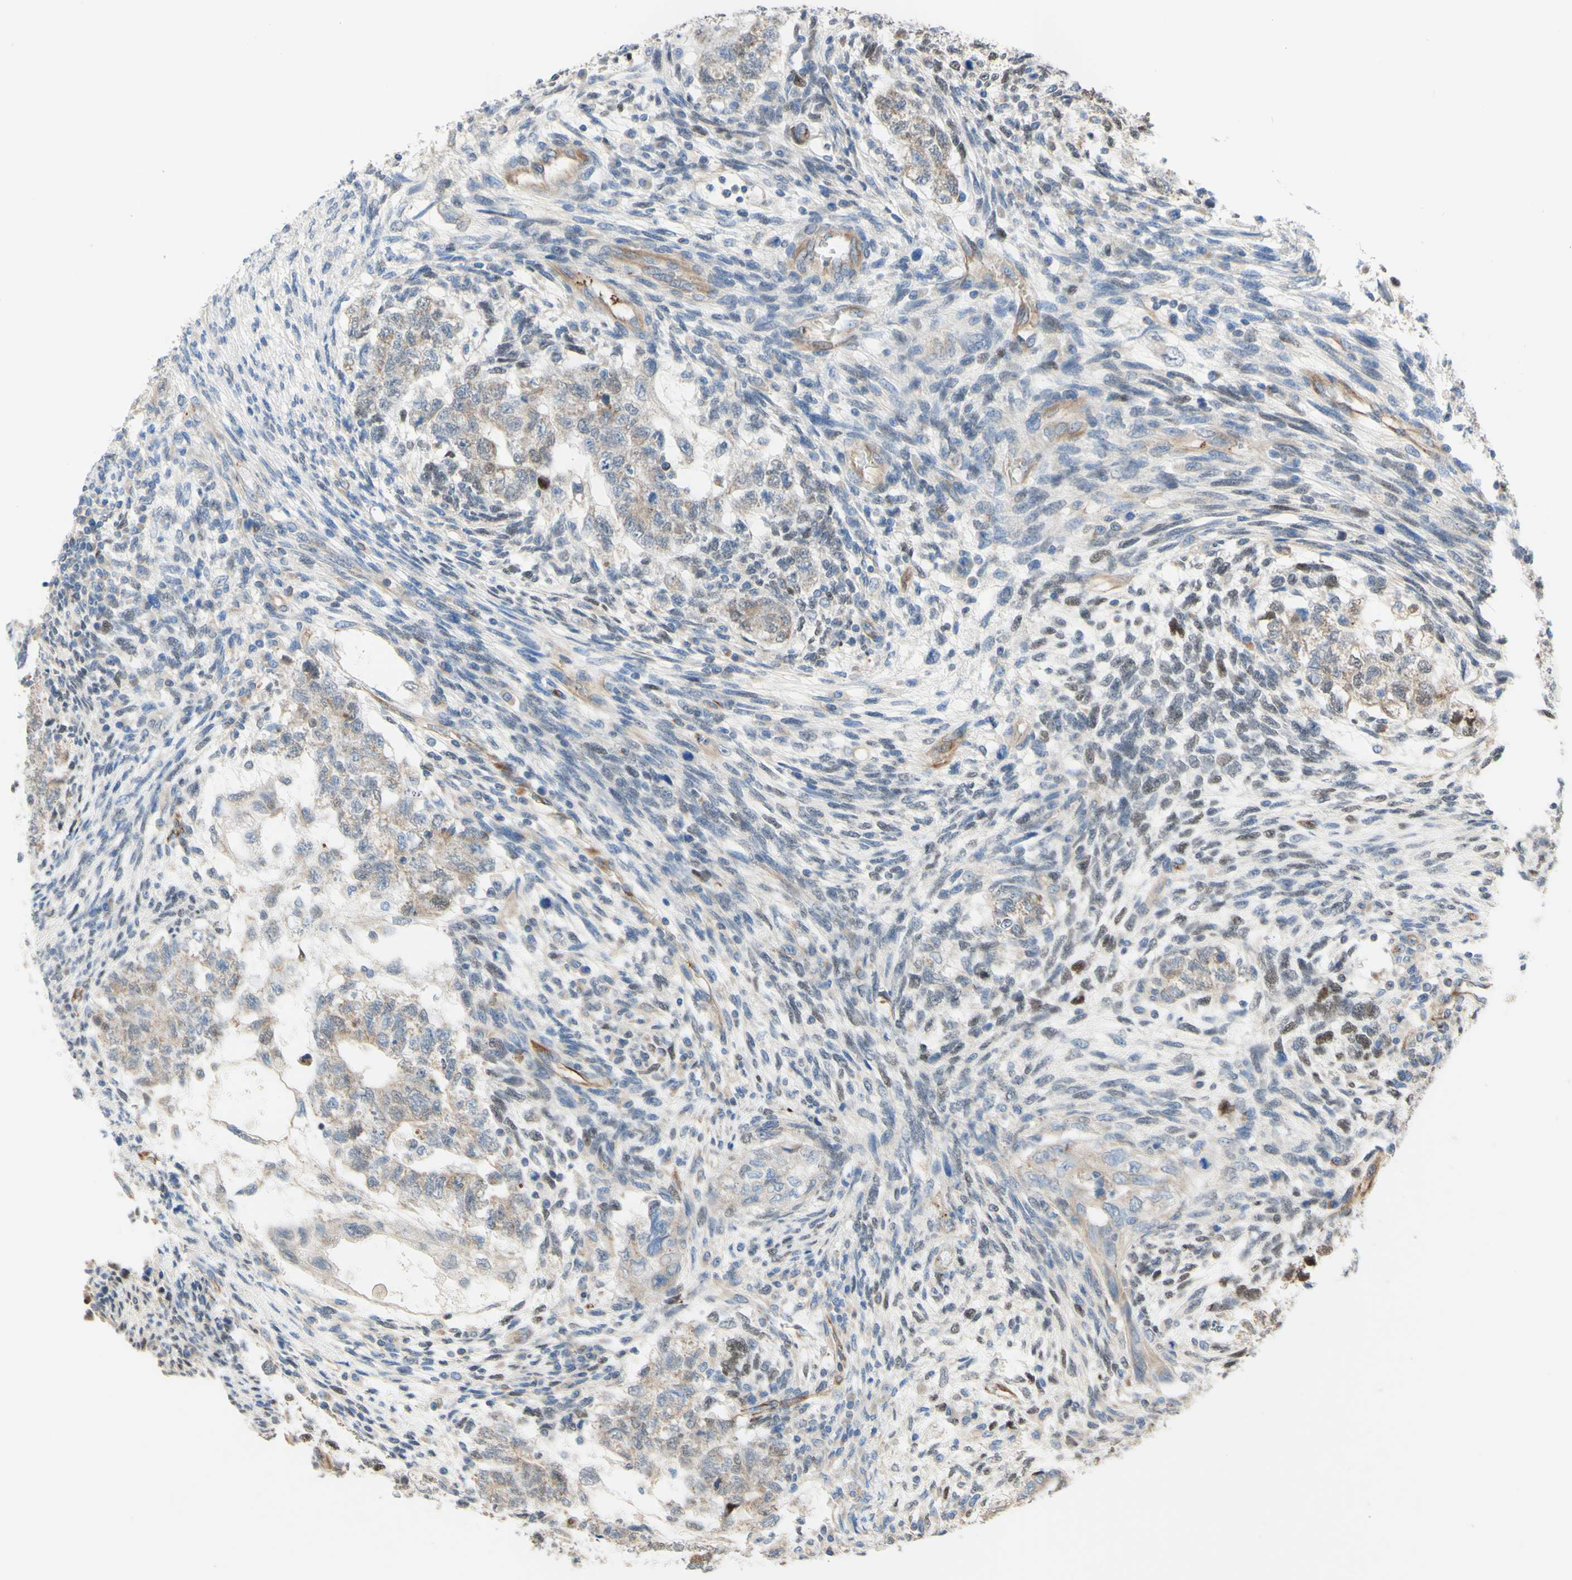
{"staining": {"intensity": "weak", "quantity": ">75%", "location": "cytoplasmic/membranous"}, "tissue": "testis cancer", "cell_type": "Tumor cells", "image_type": "cancer", "snomed": [{"axis": "morphology", "description": "Normal tissue, NOS"}, {"axis": "morphology", "description": "Carcinoma, Embryonal, NOS"}, {"axis": "topography", "description": "Testis"}], "caption": "An IHC histopathology image of neoplastic tissue is shown. Protein staining in brown highlights weak cytoplasmic/membranous positivity in testis cancer within tumor cells.", "gene": "ENDOD1", "patient": {"sex": "male", "age": 36}}